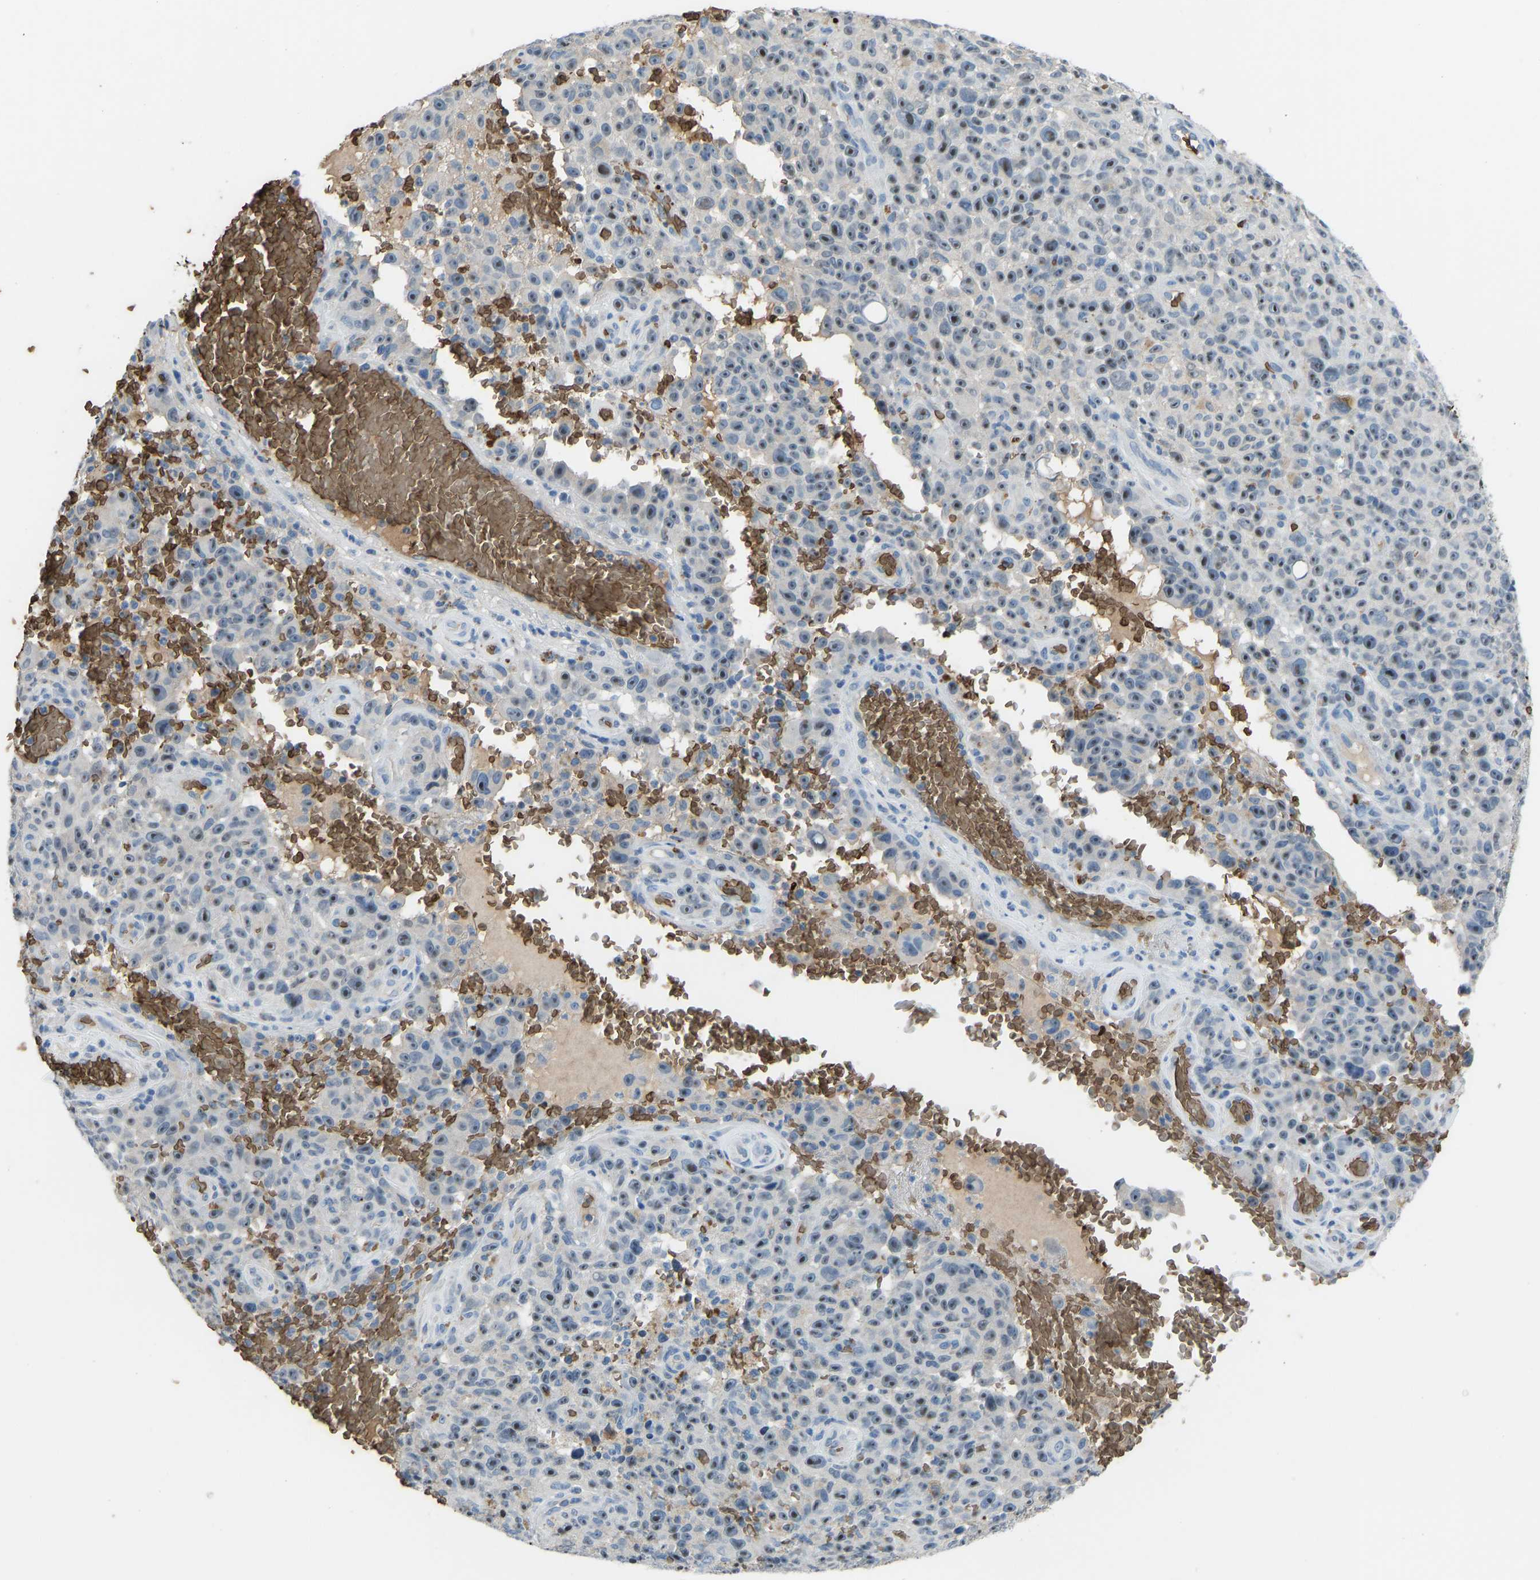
{"staining": {"intensity": "moderate", "quantity": ">75%", "location": "nuclear"}, "tissue": "melanoma", "cell_type": "Tumor cells", "image_type": "cancer", "snomed": [{"axis": "morphology", "description": "Malignant melanoma, NOS"}, {"axis": "topography", "description": "Skin"}], "caption": "There is medium levels of moderate nuclear positivity in tumor cells of melanoma, as demonstrated by immunohistochemical staining (brown color).", "gene": "PIGS", "patient": {"sex": "female", "age": 82}}